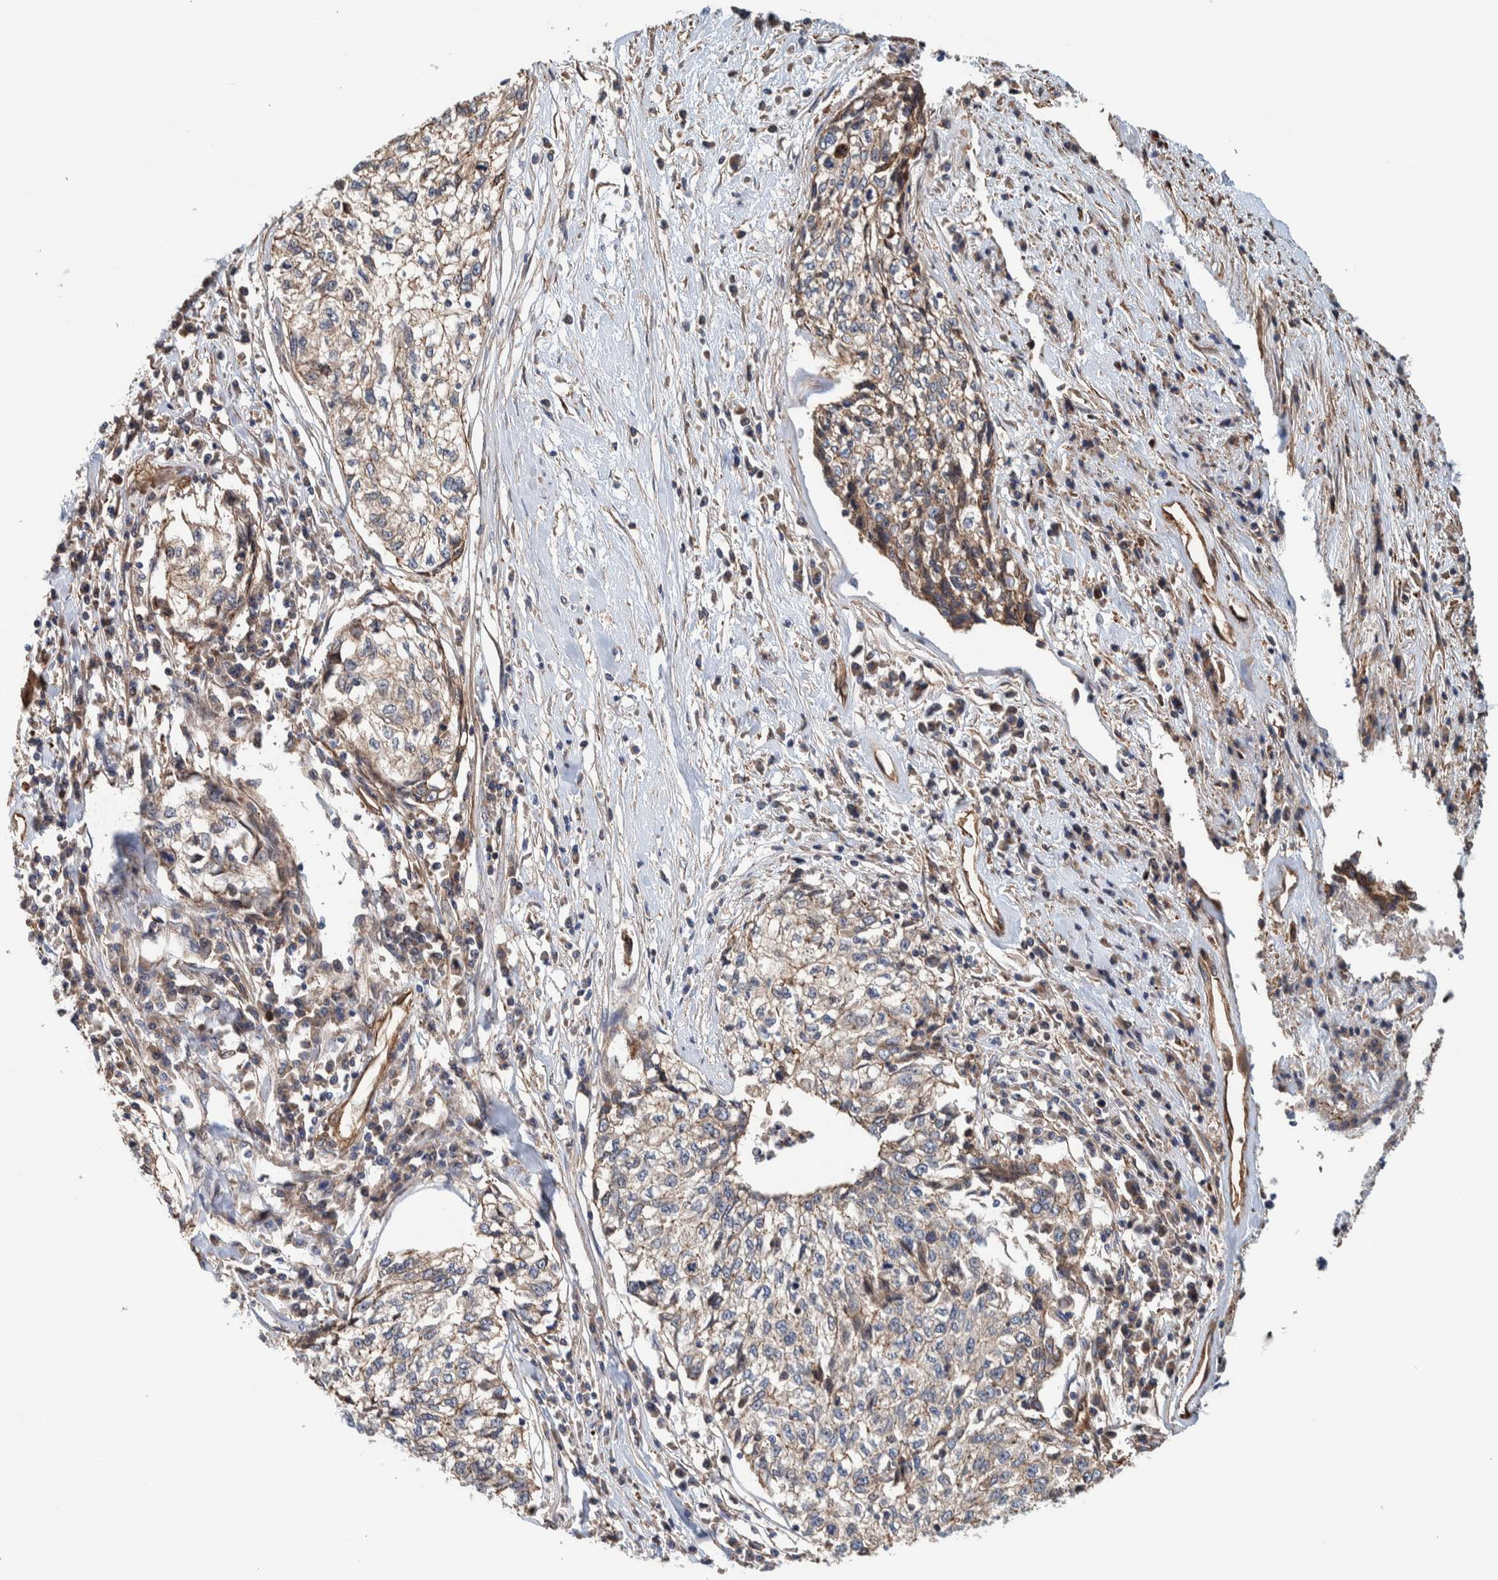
{"staining": {"intensity": "negative", "quantity": "none", "location": "none"}, "tissue": "cervical cancer", "cell_type": "Tumor cells", "image_type": "cancer", "snomed": [{"axis": "morphology", "description": "Squamous cell carcinoma, NOS"}, {"axis": "topography", "description": "Cervix"}], "caption": "This is an immunohistochemistry micrograph of cervical squamous cell carcinoma. There is no expression in tumor cells.", "gene": "PKD1L1", "patient": {"sex": "female", "age": 57}}